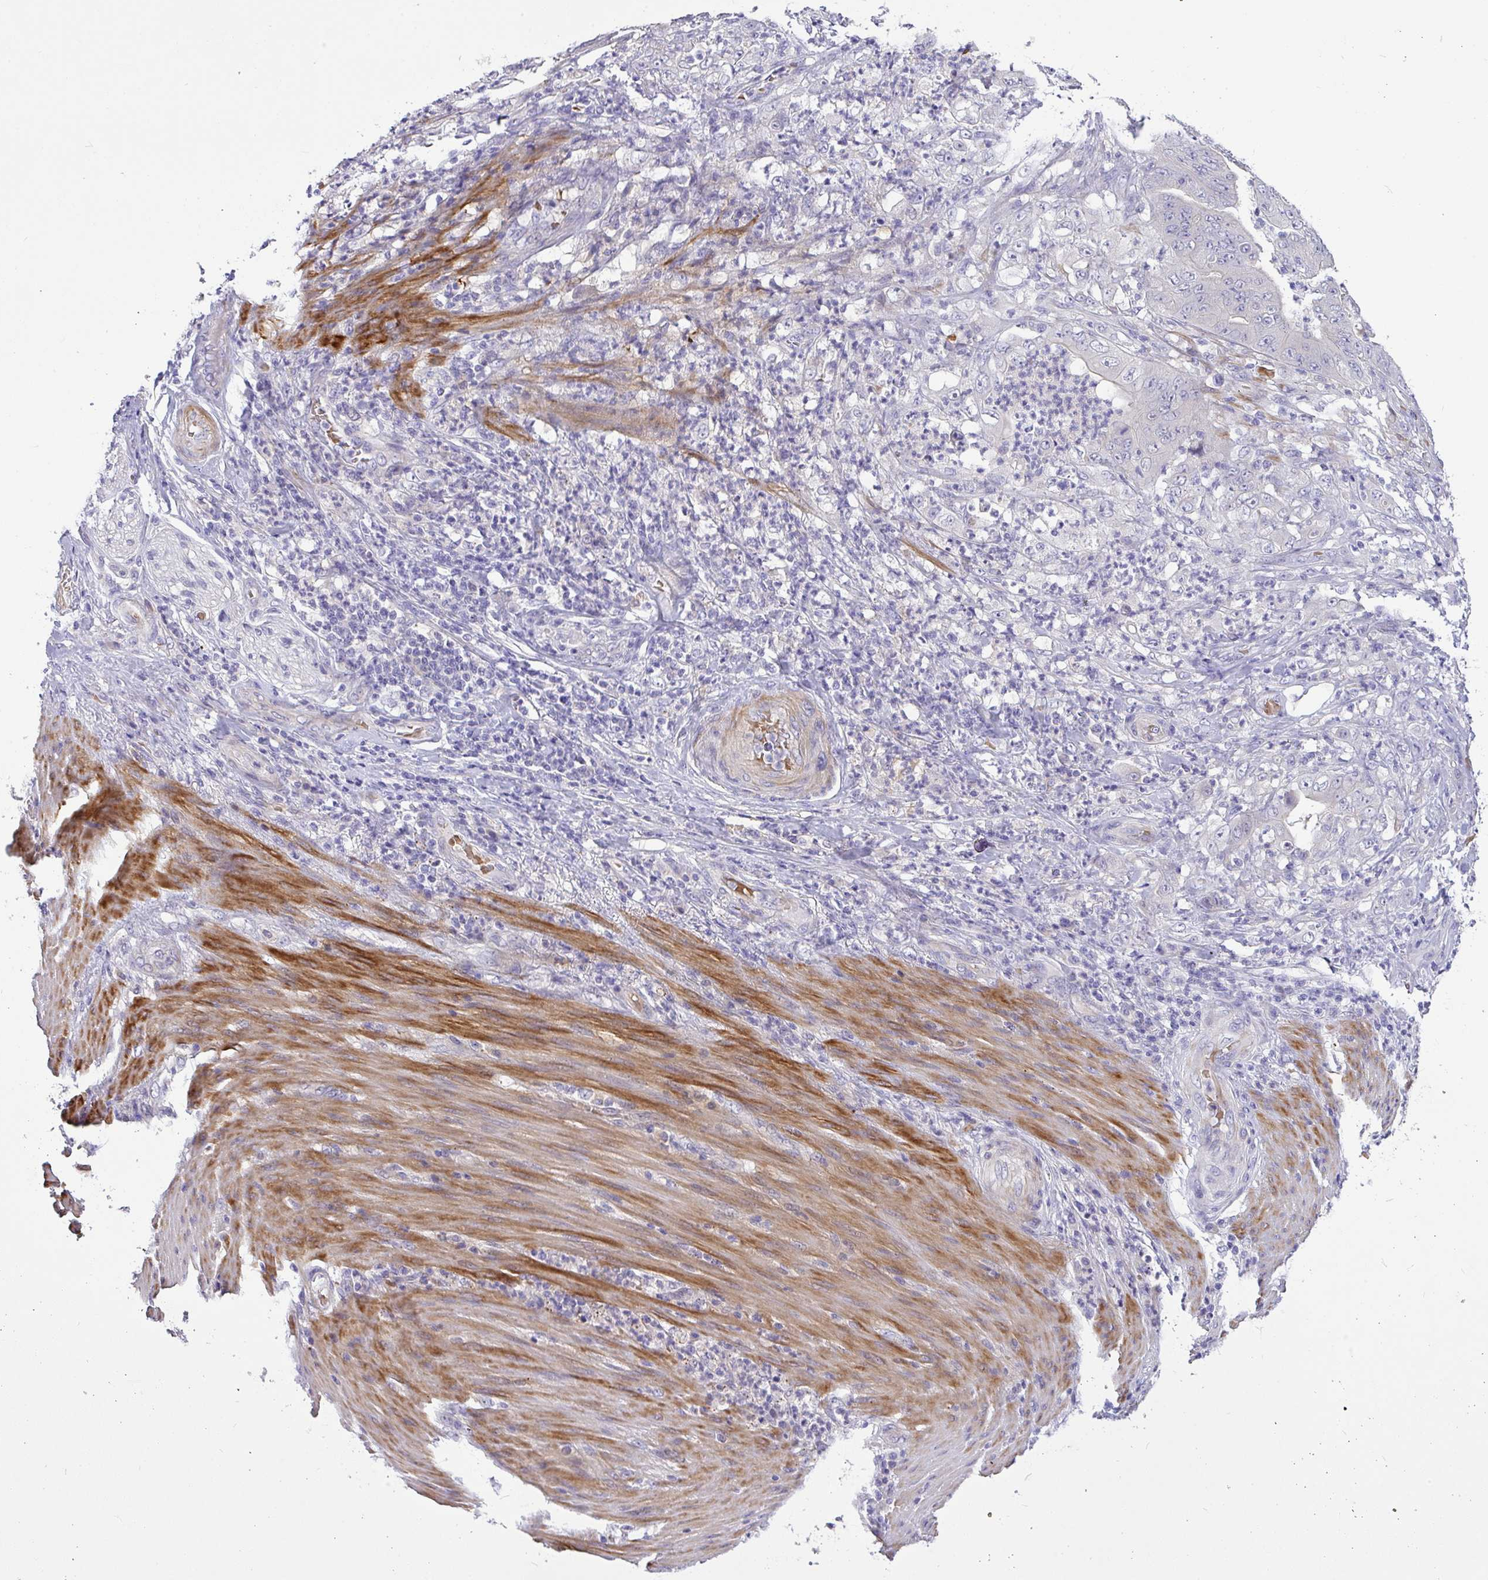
{"staining": {"intensity": "negative", "quantity": "none", "location": "none"}, "tissue": "stomach cancer", "cell_type": "Tumor cells", "image_type": "cancer", "snomed": [{"axis": "morphology", "description": "Adenocarcinoma, NOS"}, {"axis": "topography", "description": "Stomach"}], "caption": "The image exhibits no staining of tumor cells in stomach adenocarcinoma. (Immunohistochemistry, brightfield microscopy, high magnification).", "gene": "MOCS1", "patient": {"sex": "female", "age": 73}}